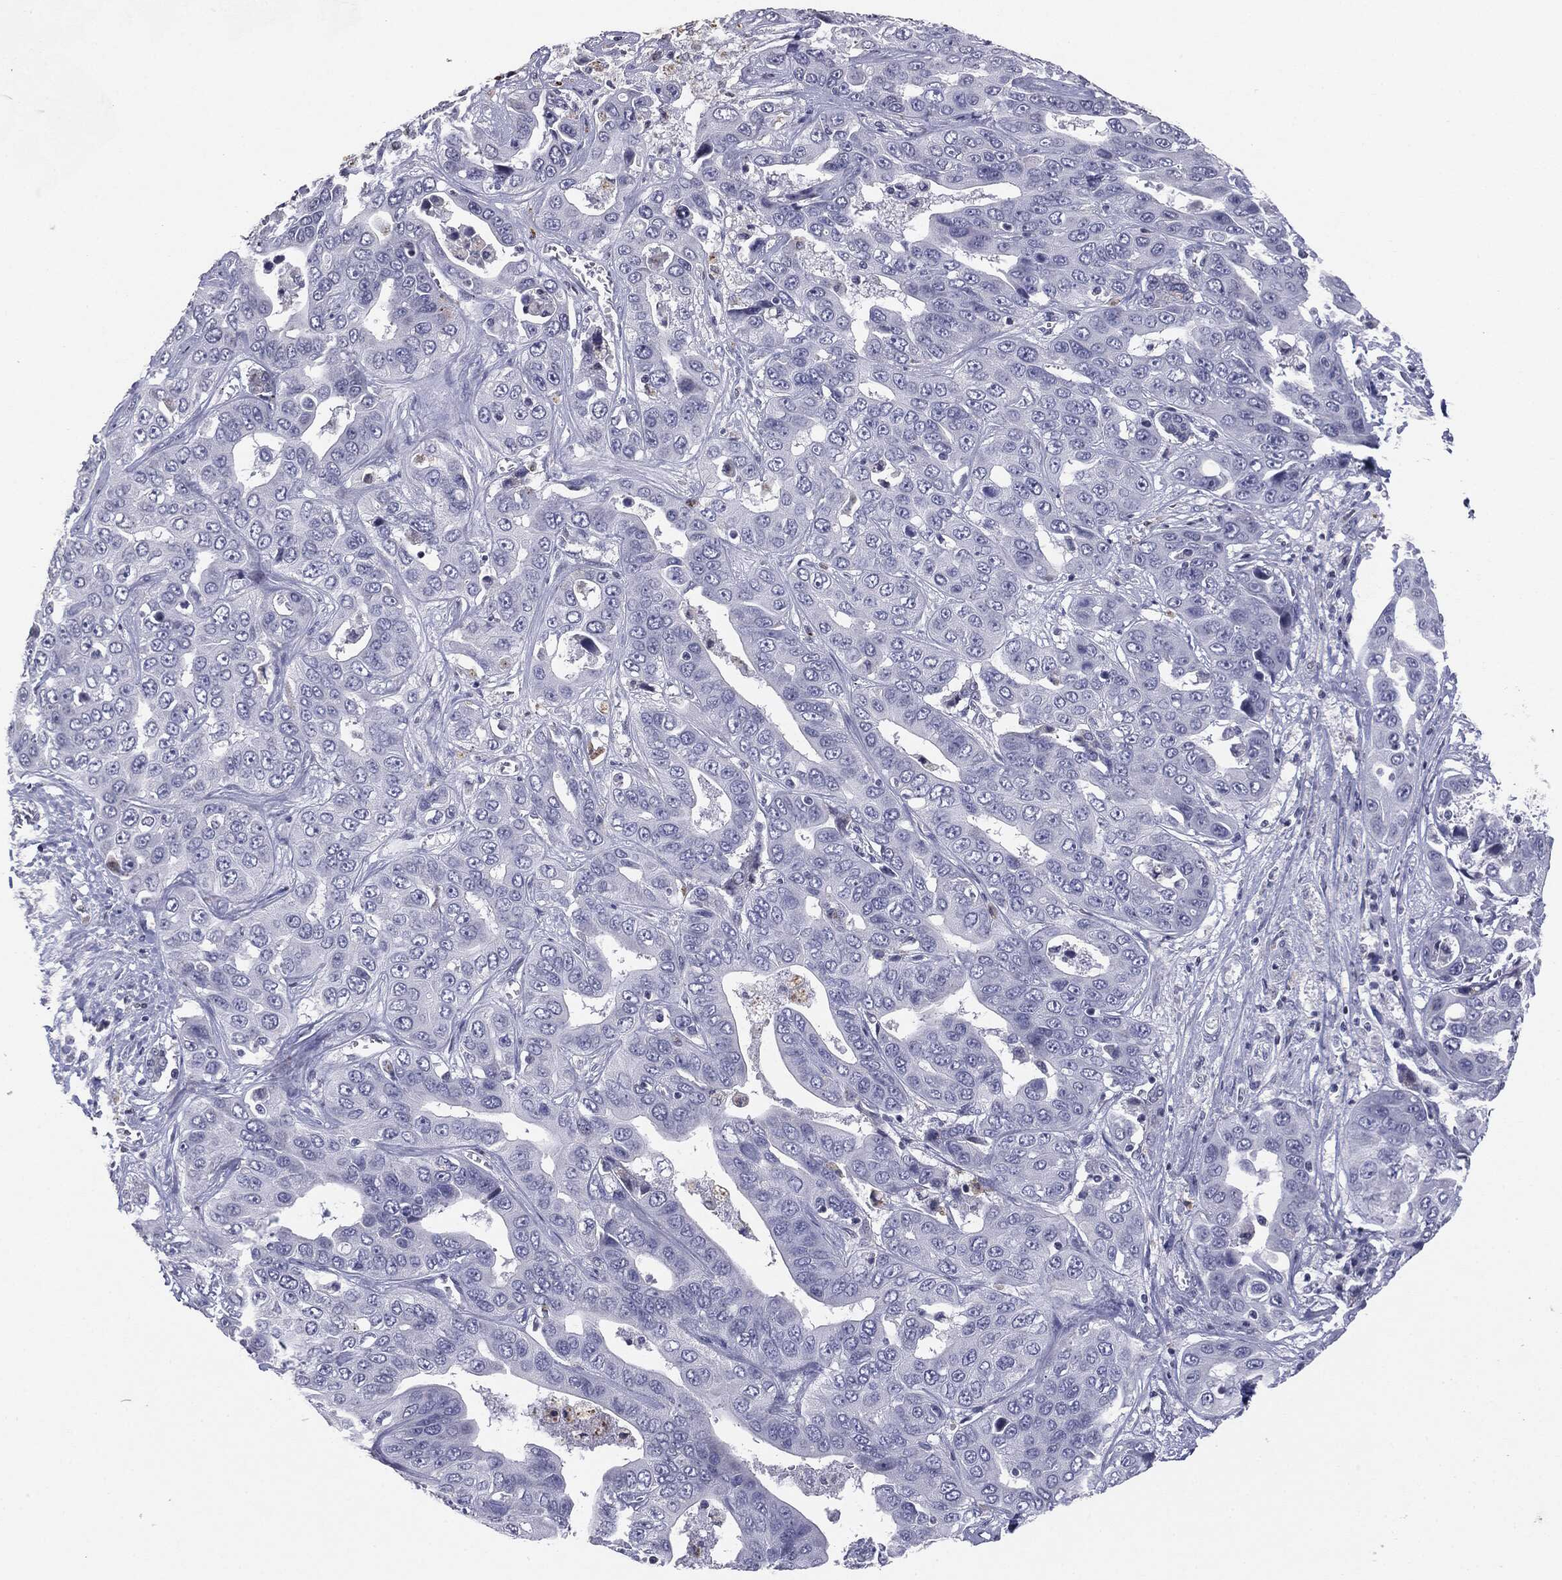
{"staining": {"intensity": "negative", "quantity": "none", "location": "none"}, "tissue": "liver cancer", "cell_type": "Tumor cells", "image_type": "cancer", "snomed": [{"axis": "morphology", "description": "Cholangiocarcinoma"}, {"axis": "topography", "description": "Liver"}], "caption": "IHC histopathology image of human liver cholangiocarcinoma stained for a protein (brown), which displays no staining in tumor cells.", "gene": "SERPINB4", "patient": {"sex": "female", "age": 52}}